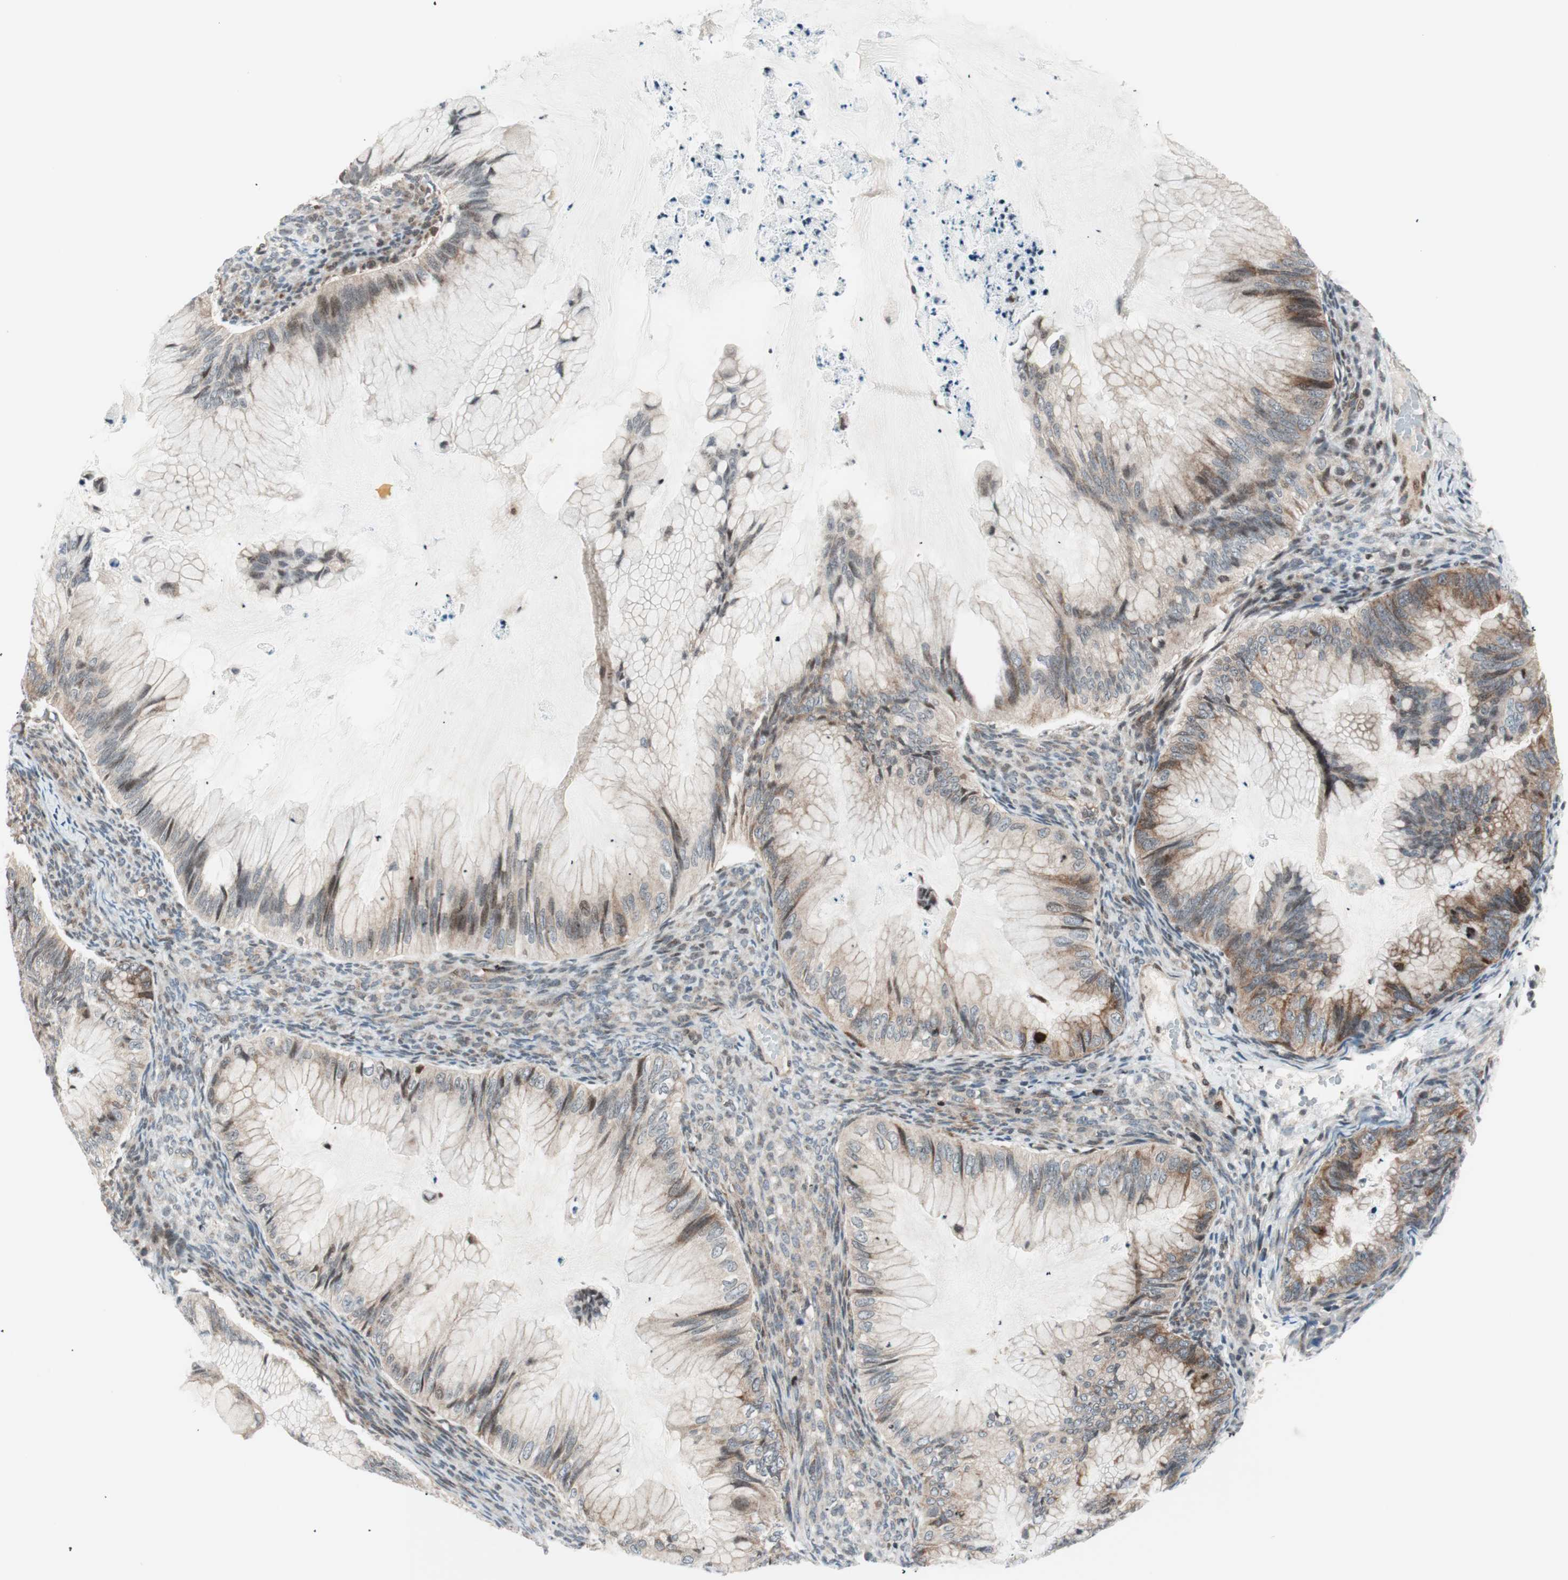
{"staining": {"intensity": "moderate", "quantity": "25%-75%", "location": "cytoplasmic/membranous"}, "tissue": "ovarian cancer", "cell_type": "Tumor cells", "image_type": "cancer", "snomed": [{"axis": "morphology", "description": "Cystadenocarcinoma, mucinous, NOS"}, {"axis": "topography", "description": "Ovary"}], "caption": "Ovarian cancer was stained to show a protein in brown. There is medium levels of moderate cytoplasmic/membranous staining in about 25%-75% of tumor cells.", "gene": "TPT1", "patient": {"sex": "female", "age": 36}}